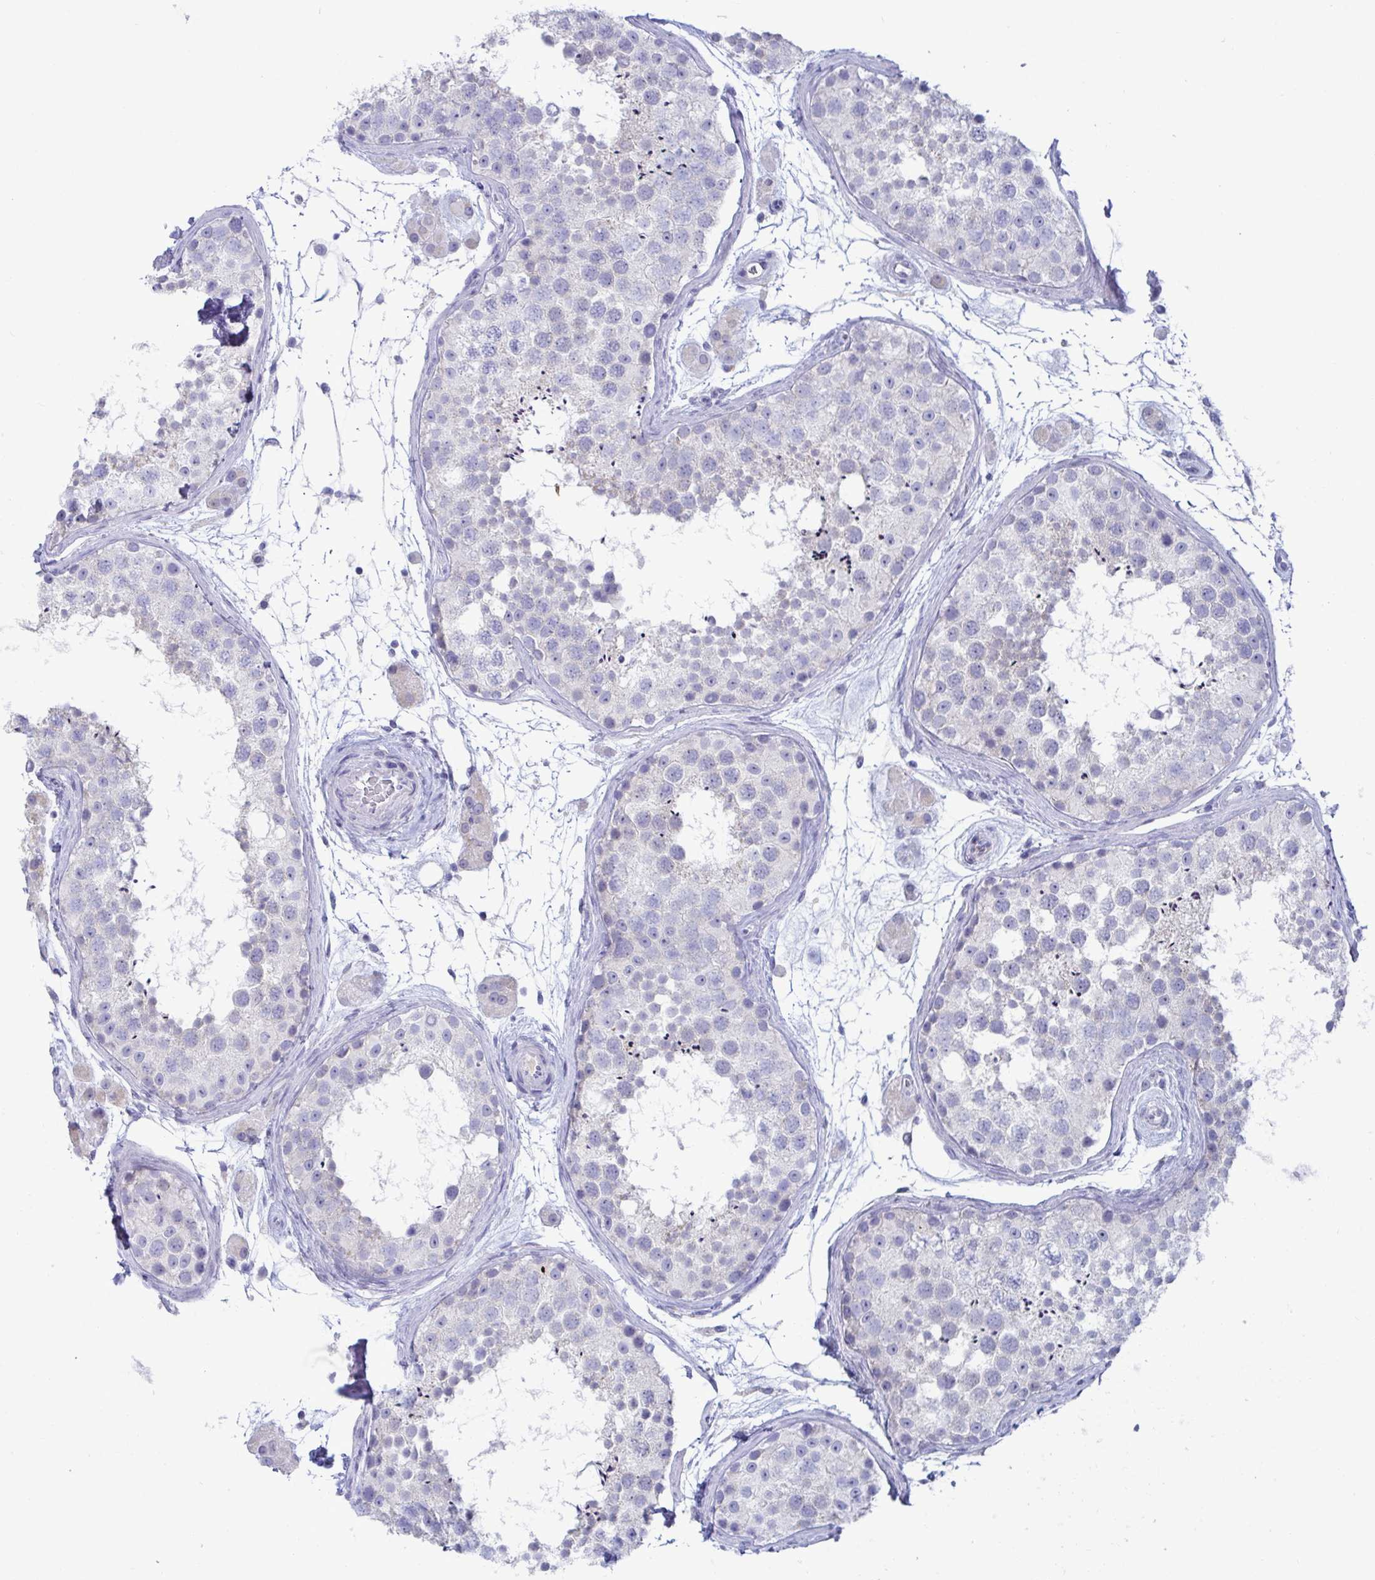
{"staining": {"intensity": "negative", "quantity": "none", "location": "none"}, "tissue": "testis", "cell_type": "Cells in seminiferous ducts", "image_type": "normal", "snomed": [{"axis": "morphology", "description": "Normal tissue, NOS"}, {"axis": "topography", "description": "Testis"}], "caption": "A high-resolution micrograph shows immunohistochemistry staining of benign testis, which demonstrates no significant positivity in cells in seminiferous ducts.", "gene": "TAS2R38", "patient": {"sex": "male", "age": 41}}